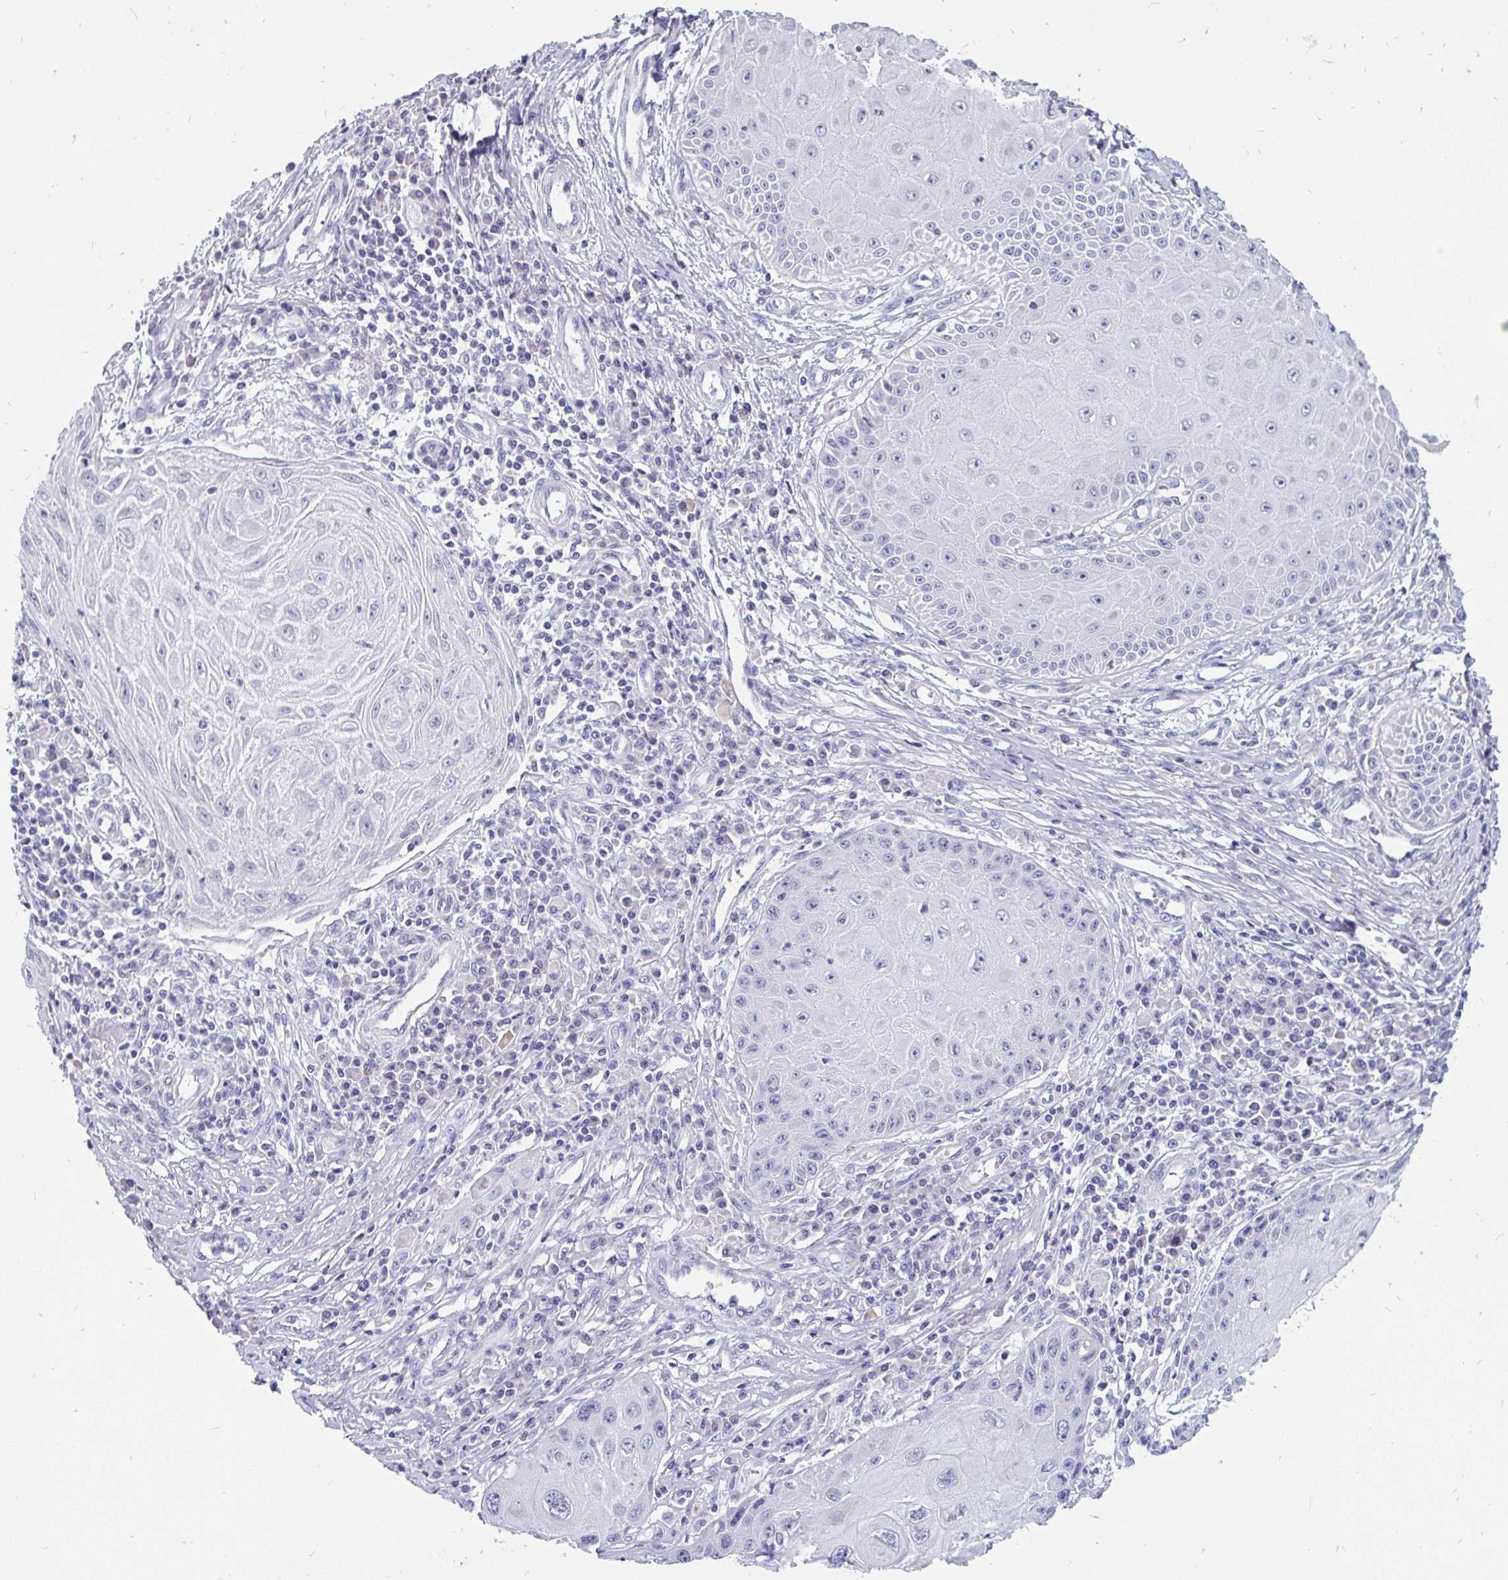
{"staining": {"intensity": "negative", "quantity": "none", "location": "none"}, "tissue": "skin cancer", "cell_type": "Tumor cells", "image_type": "cancer", "snomed": [{"axis": "morphology", "description": "Squamous cell carcinoma, NOS"}, {"axis": "topography", "description": "Skin"}, {"axis": "topography", "description": "Vulva"}], "caption": "A photomicrograph of human skin cancer is negative for staining in tumor cells. (DAB immunohistochemistry (IHC) with hematoxylin counter stain).", "gene": "INTS5", "patient": {"sex": "female", "age": 44}}